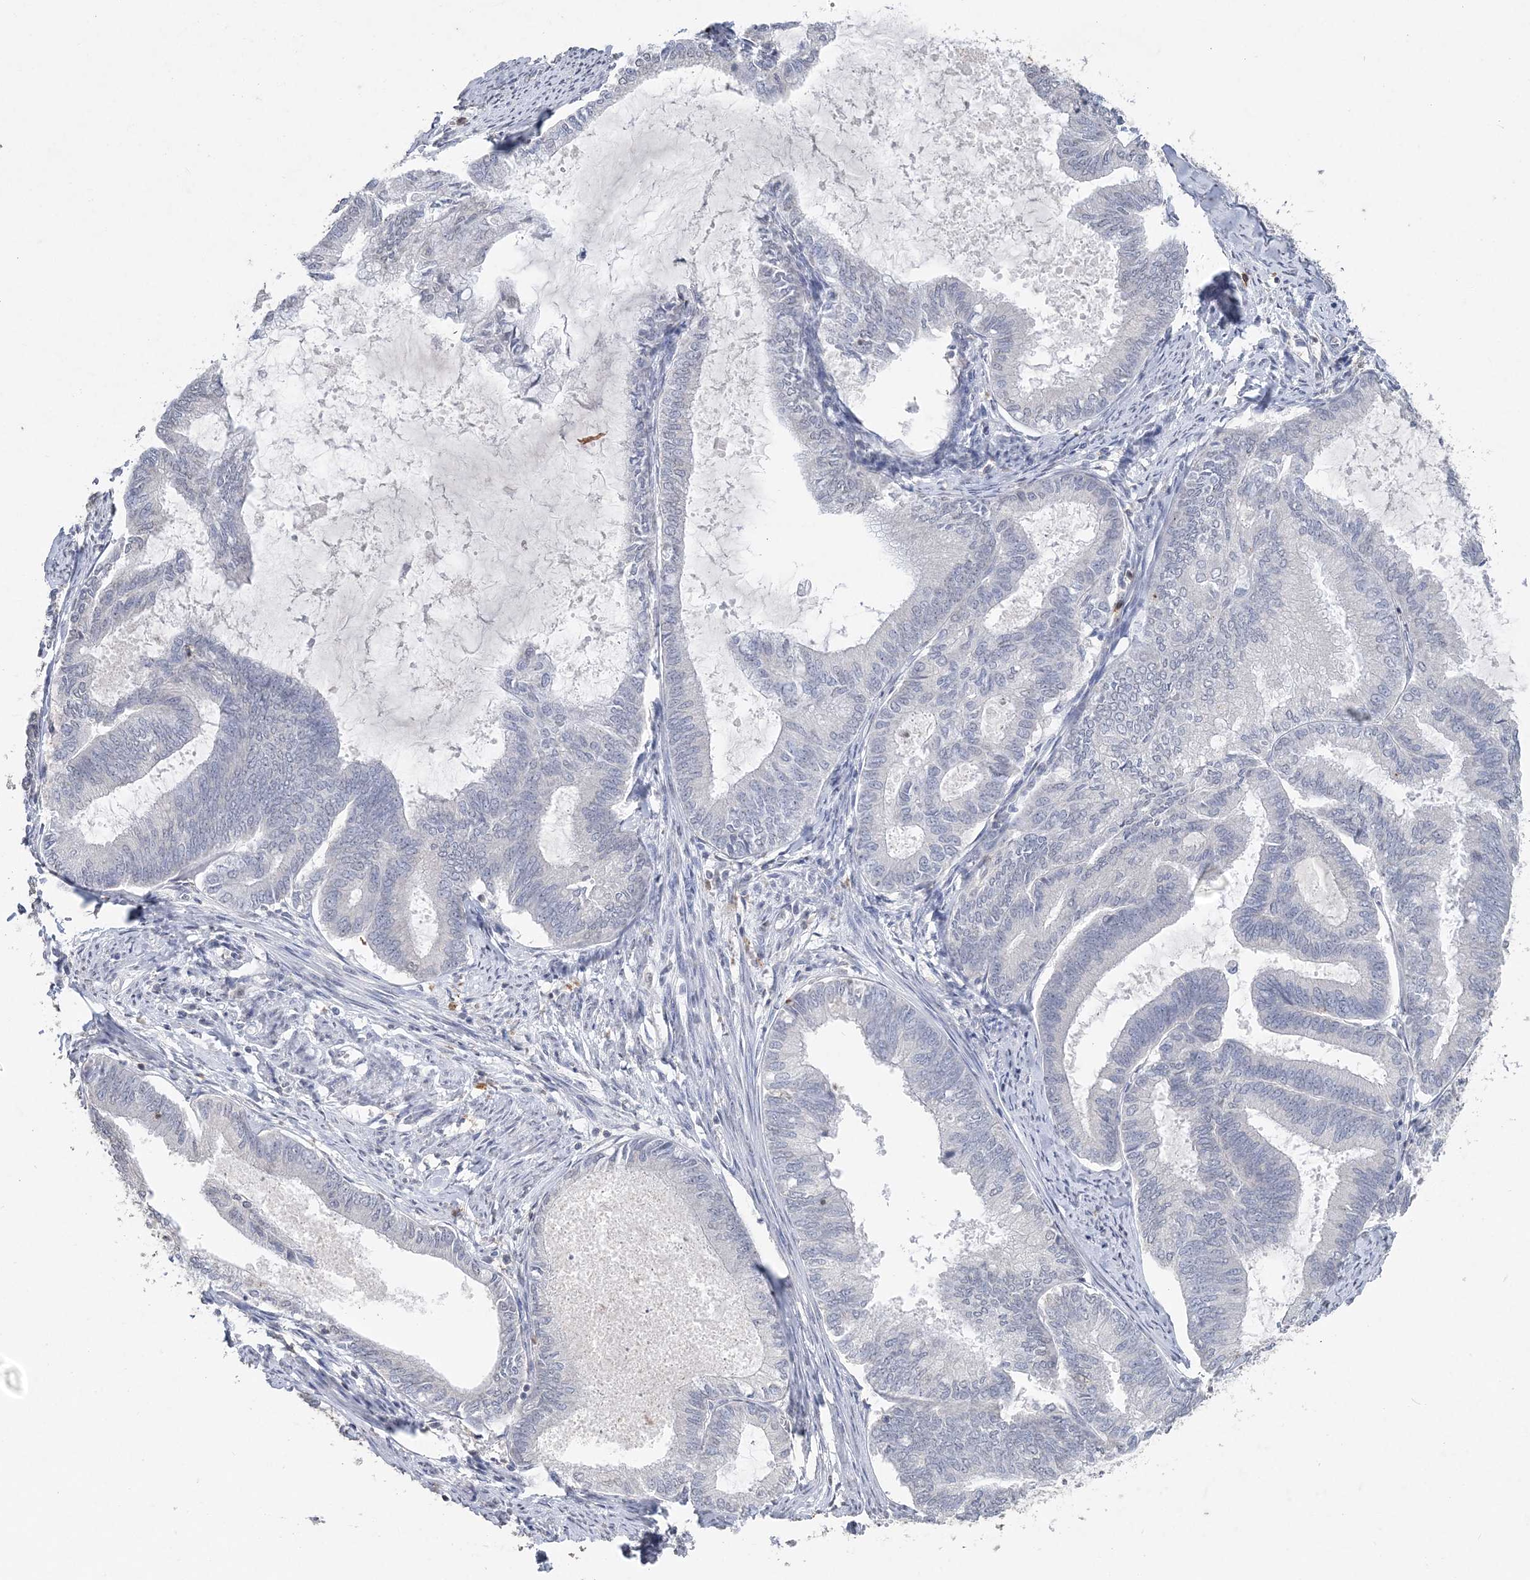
{"staining": {"intensity": "negative", "quantity": "none", "location": "none"}, "tissue": "endometrial cancer", "cell_type": "Tumor cells", "image_type": "cancer", "snomed": [{"axis": "morphology", "description": "Adenocarcinoma, NOS"}, {"axis": "topography", "description": "Endometrium"}], "caption": "A micrograph of human endometrial cancer is negative for staining in tumor cells. The staining is performed using DAB (3,3'-diaminobenzidine) brown chromogen with nuclei counter-stained in using hematoxylin.", "gene": "PDCD1", "patient": {"sex": "female", "age": 86}}